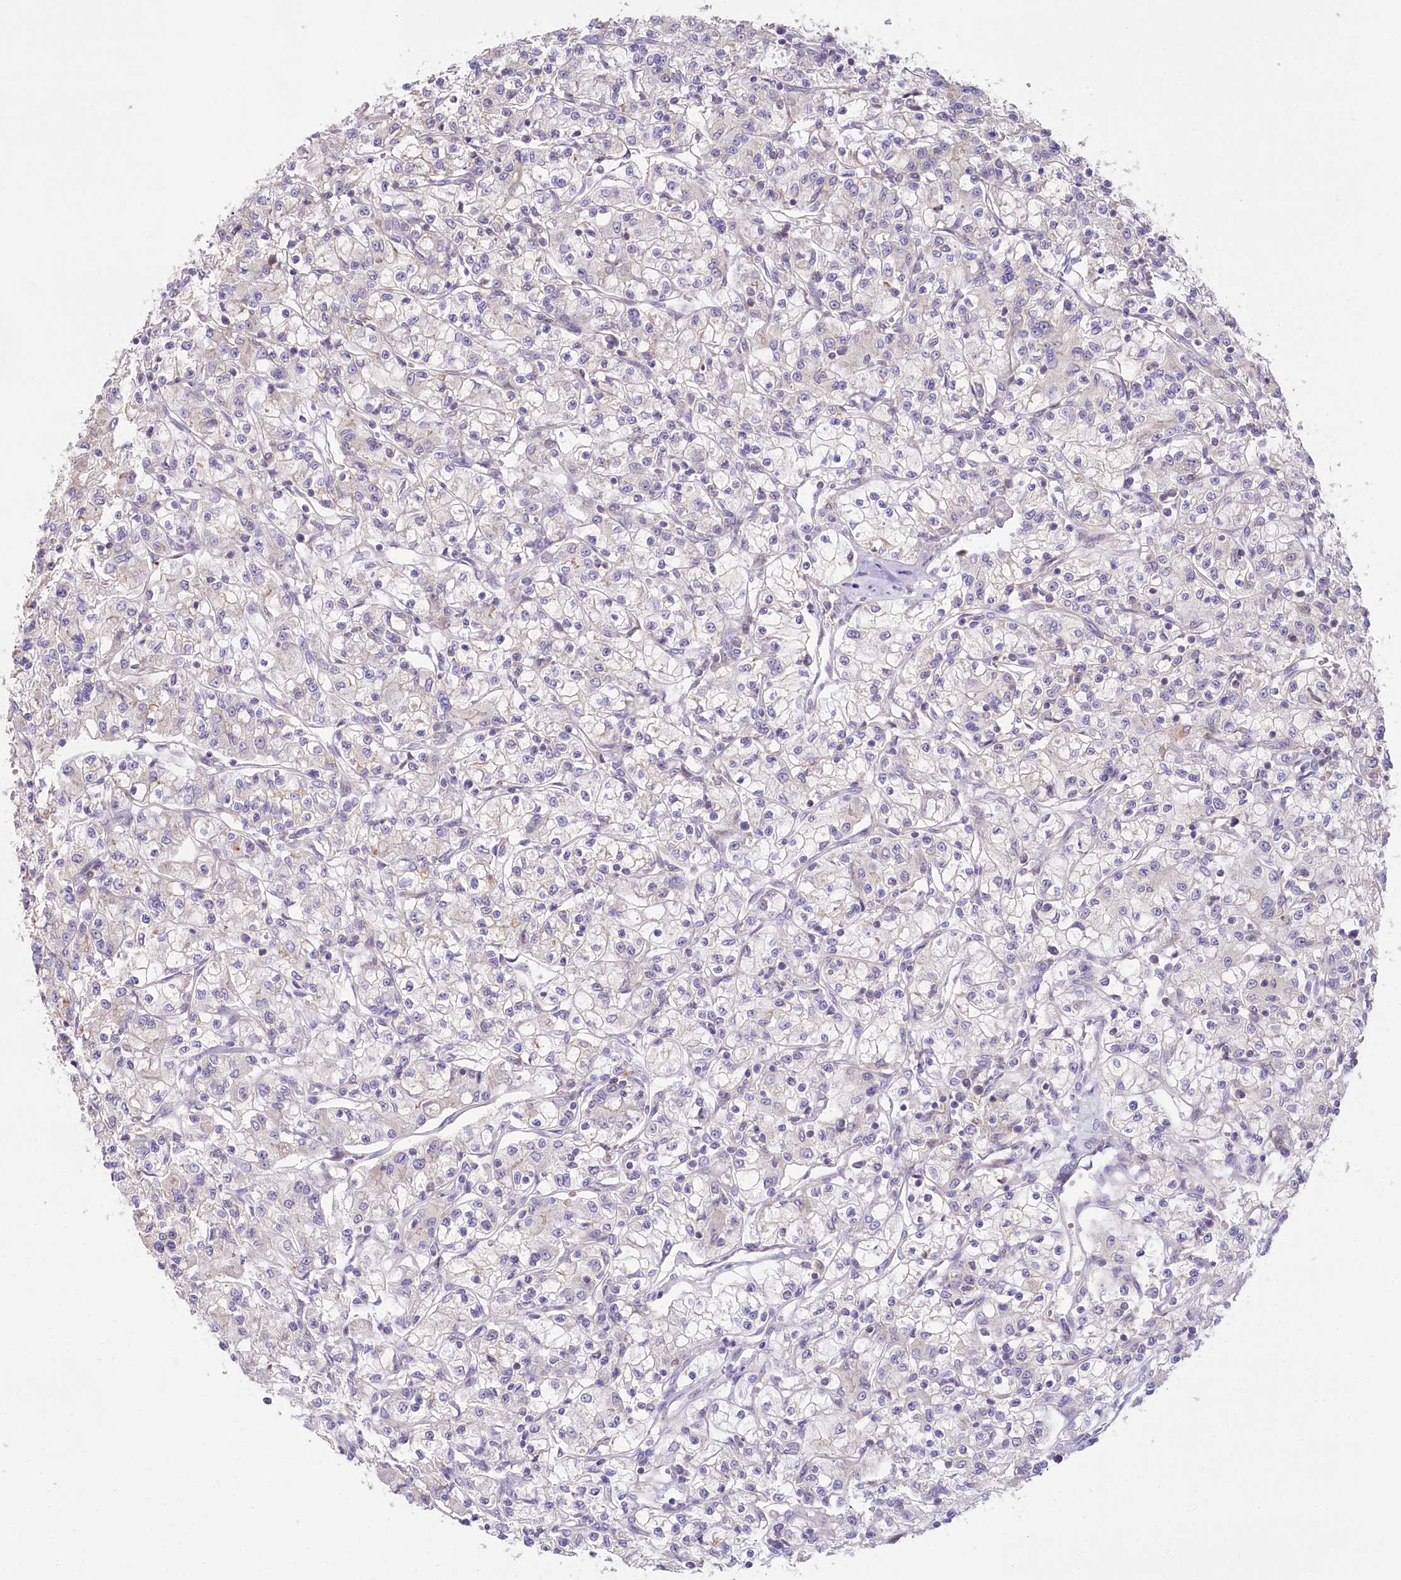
{"staining": {"intensity": "negative", "quantity": "none", "location": "none"}, "tissue": "renal cancer", "cell_type": "Tumor cells", "image_type": "cancer", "snomed": [{"axis": "morphology", "description": "Adenocarcinoma, NOS"}, {"axis": "topography", "description": "Kidney"}], "caption": "Tumor cells show no significant positivity in renal cancer (adenocarcinoma).", "gene": "SLC6A11", "patient": {"sex": "female", "age": 59}}